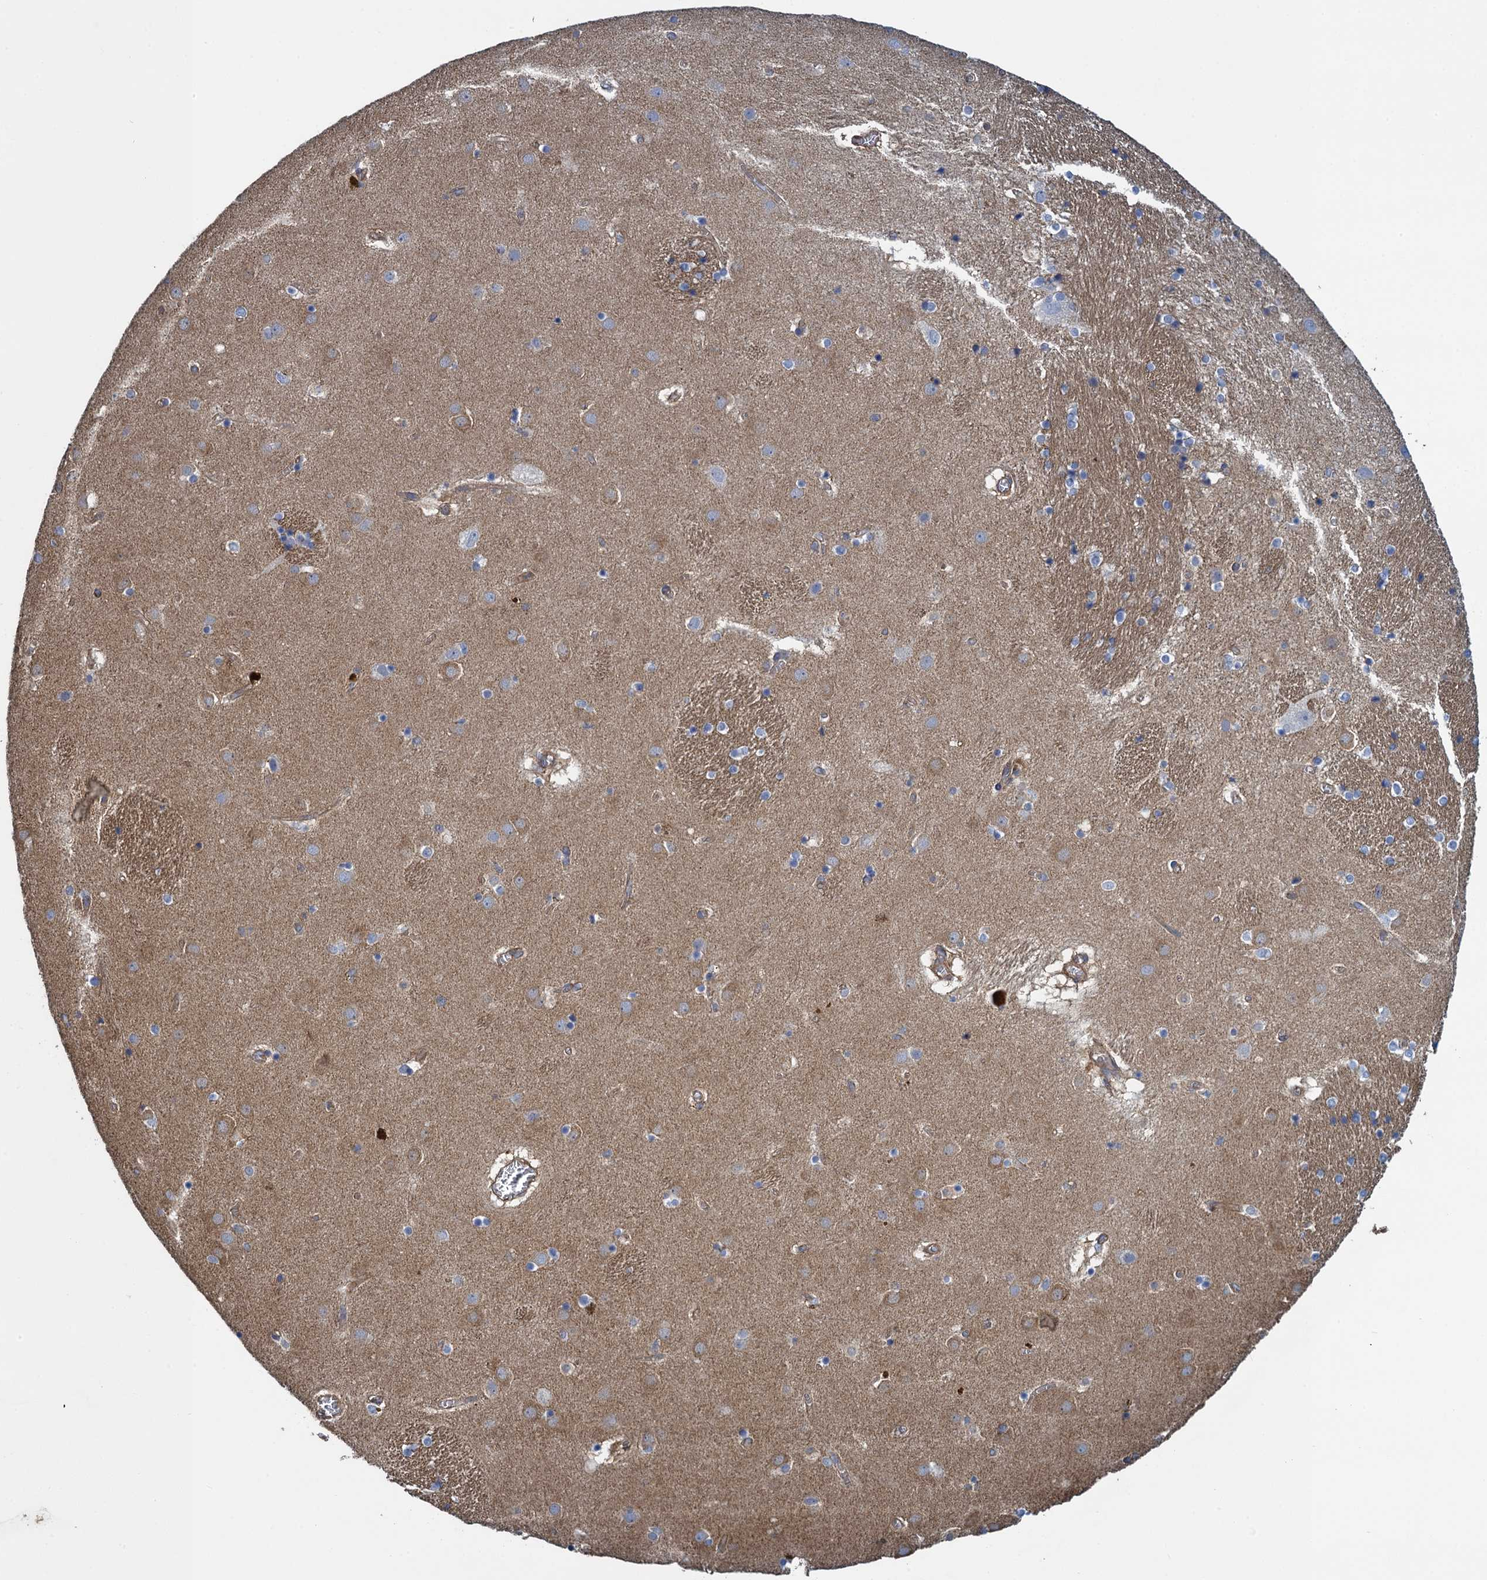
{"staining": {"intensity": "weak", "quantity": "<25%", "location": "cytoplasmic/membranous"}, "tissue": "caudate", "cell_type": "Glial cells", "image_type": "normal", "snomed": [{"axis": "morphology", "description": "Normal tissue, NOS"}, {"axis": "topography", "description": "Lateral ventricle wall"}], "caption": "This photomicrograph is of unremarkable caudate stained with immunohistochemistry to label a protein in brown with the nuclei are counter-stained blue. There is no positivity in glial cells.", "gene": "PROSER2", "patient": {"sex": "male", "age": 70}}